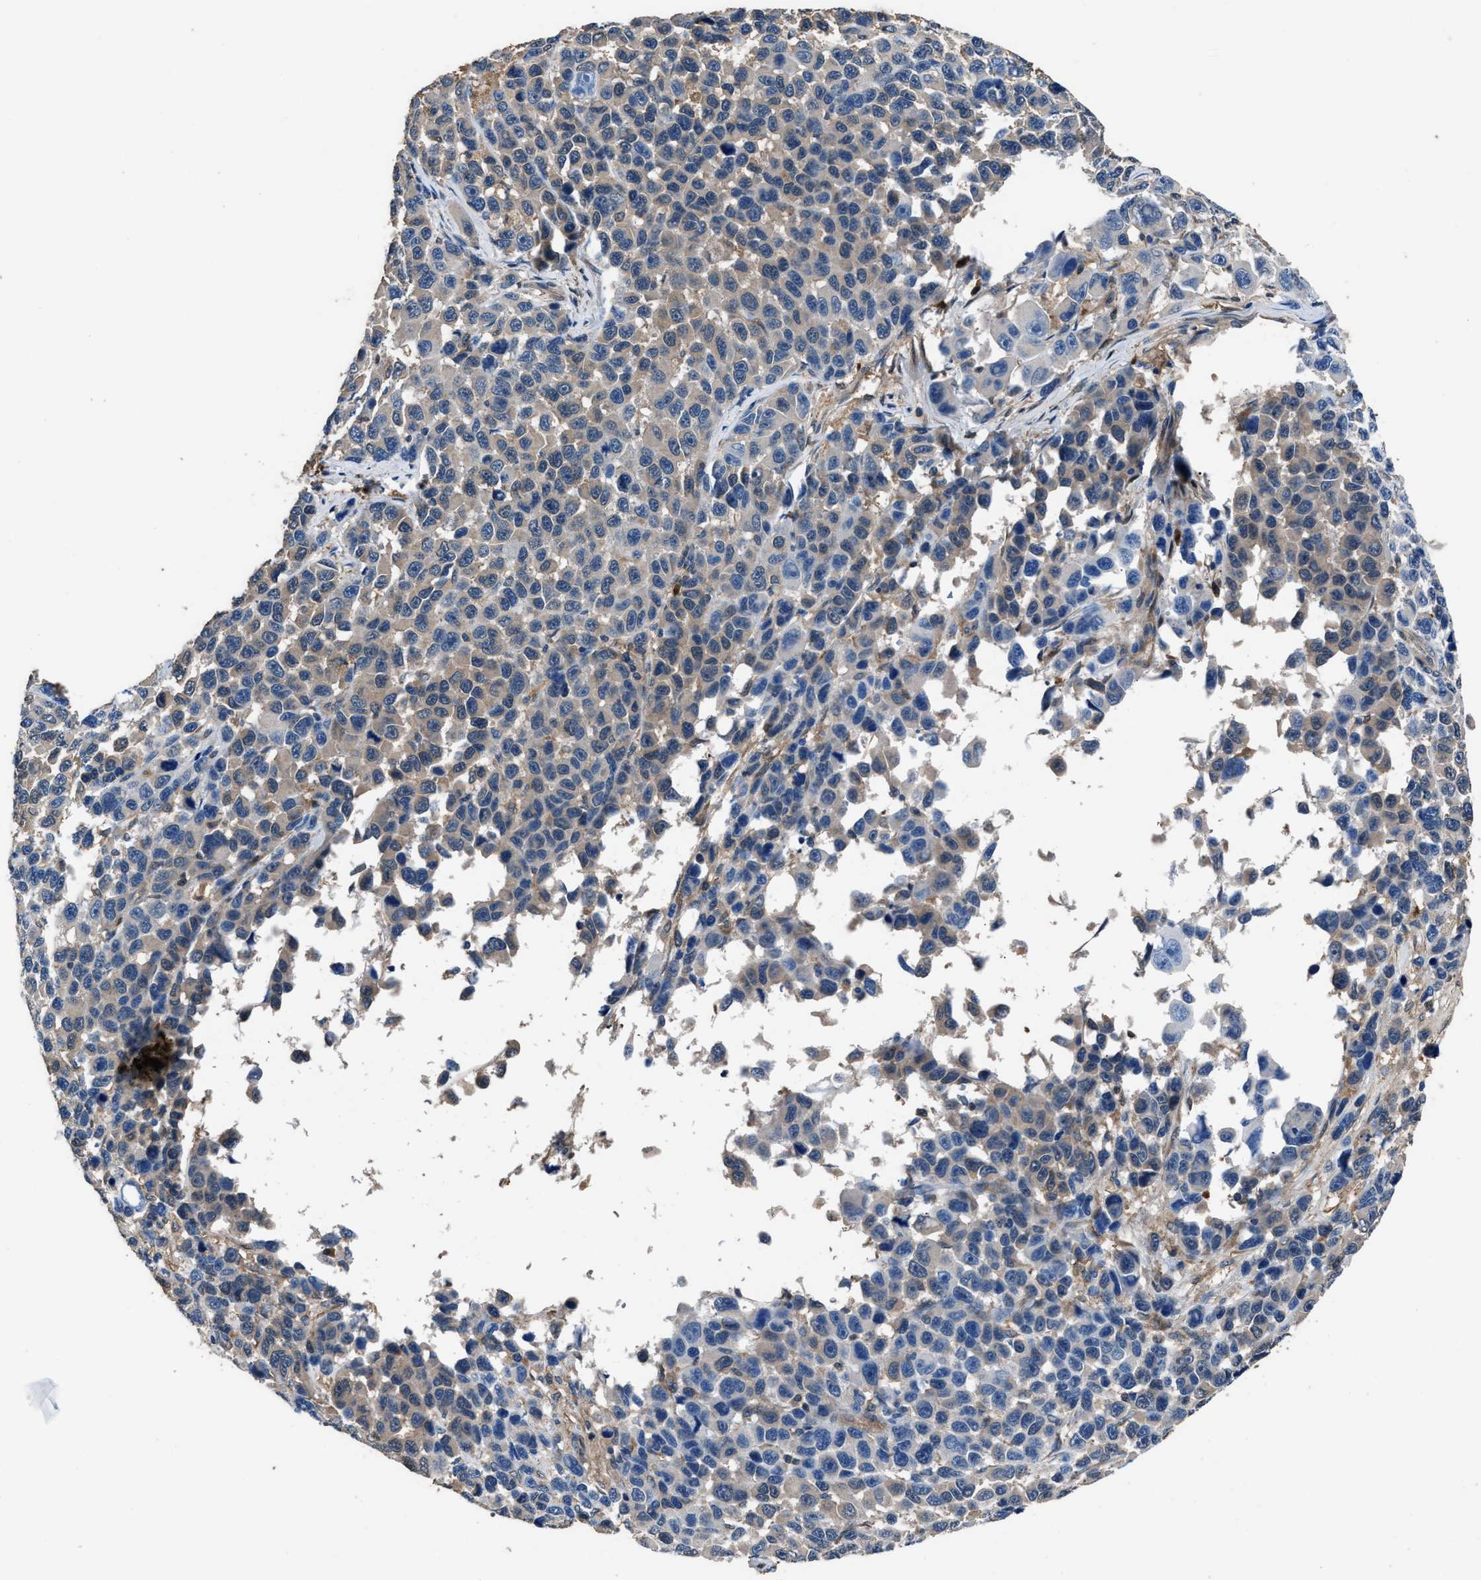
{"staining": {"intensity": "negative", "quantity": "none", "location": "none"}, "tissue": "melanoma", "cell_type": "Tumor cells", "image_type": "cancer", "snomed": [{"axis": "morphology", "description": "Malignant melanoma, NOS"}, {"axis": "topography", "description": "Skin"}], "caption": "There is no significant staining in tumor cells of malignant melanoma.", "gene": "GSTP1", "patient": {"sex": "male", "age": 53}}